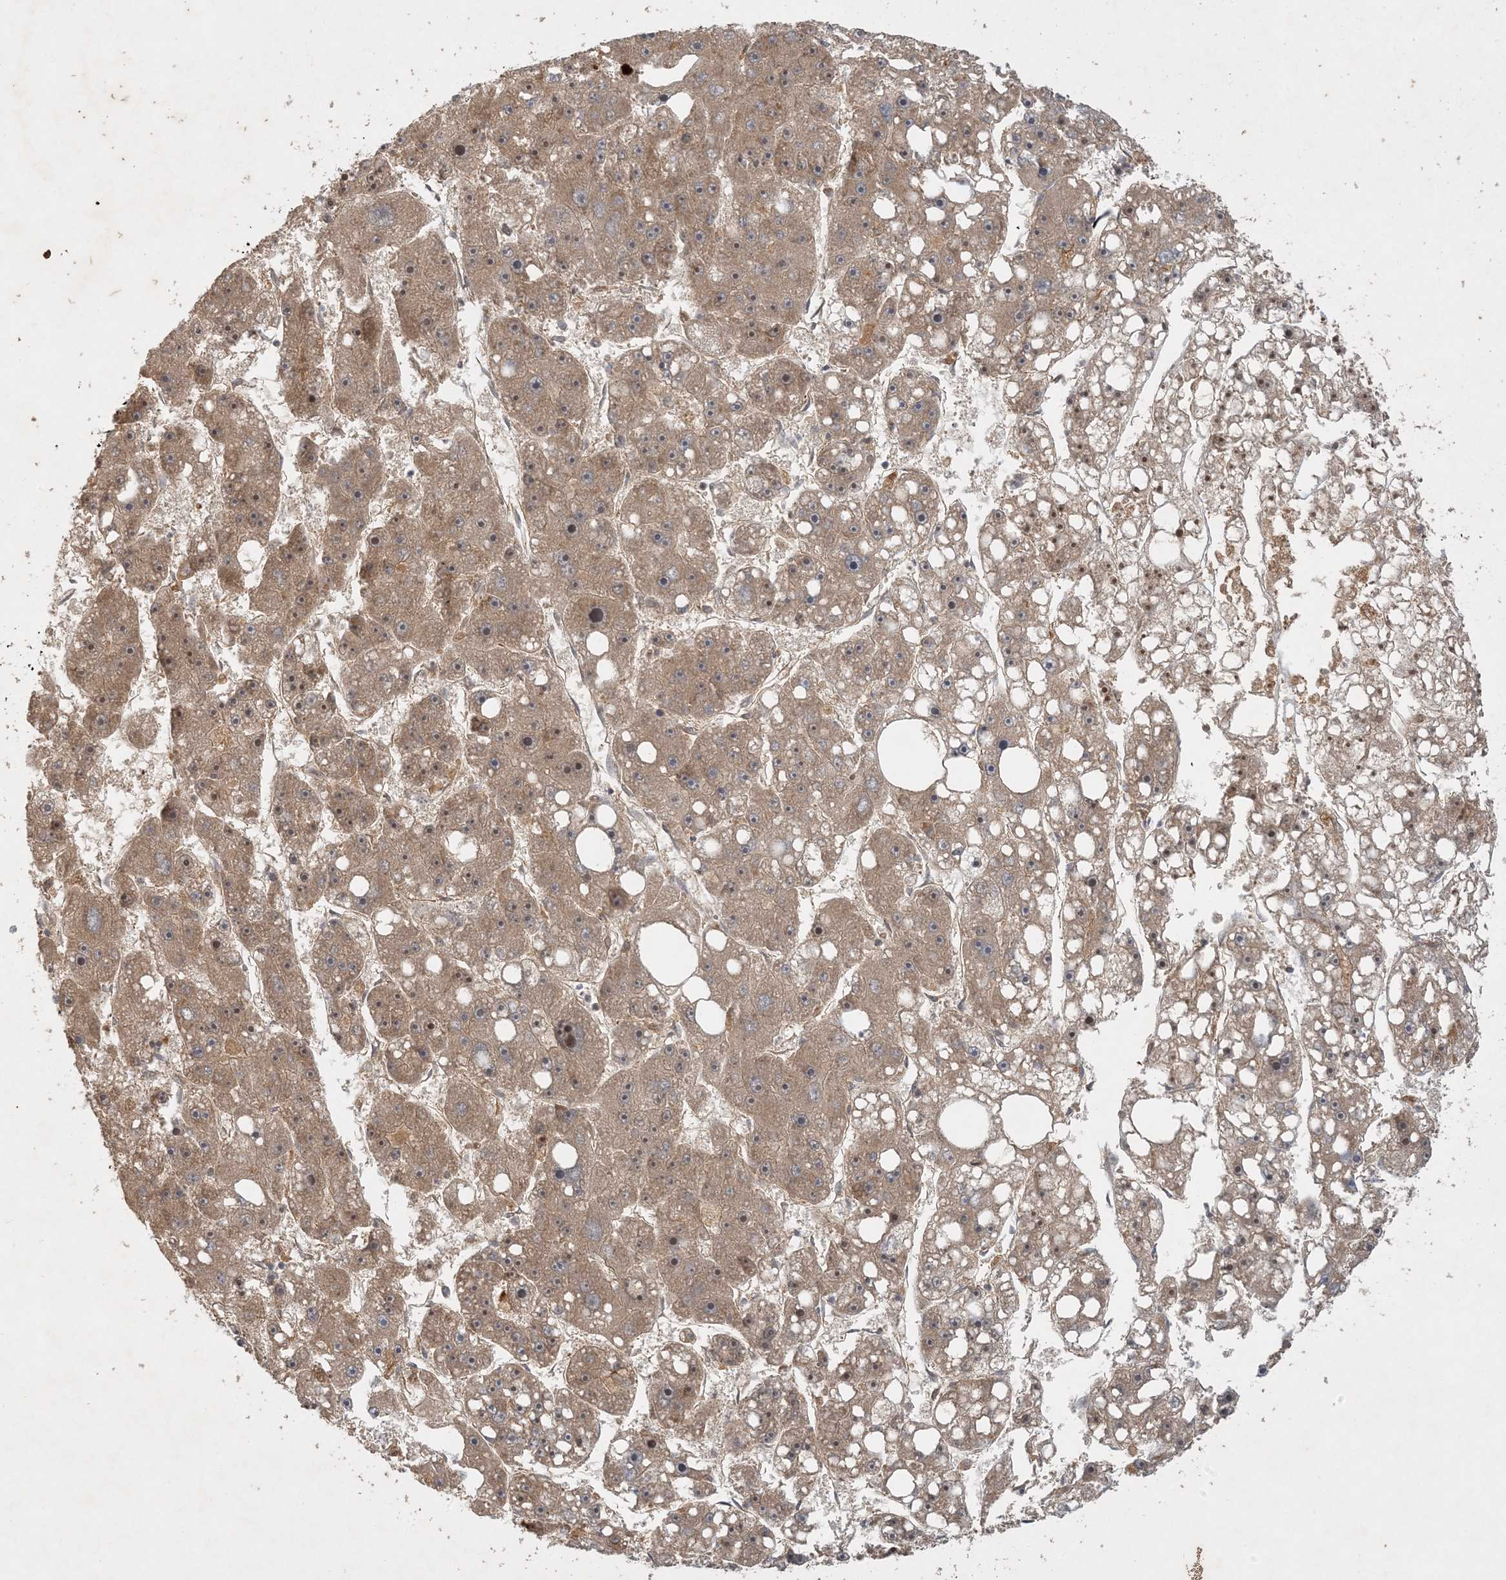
{"staining": {"intensity": "moderate", "quantity": ">75%", "location": "cytoplasmic/membranous"}, "tissue": "liver cancer", "cell_type": "Tumor cells", "image_type": "cancer", "snomed": [{"axis": "morphology", "description": "Carcinoma, Hepatocellular, NOS"}, {"axis": "topography", "description": "Liver"}], "caption": "There is medium levels of moderate cytoplasmic/membranous positivity in tumor cells of liver cancer (hepatocellular carcinoma), as demonstrated by immunohistochemical staining (brown color).", "gene": "ZCCHC4", "patient": {"sex": "female", "age": 61}}